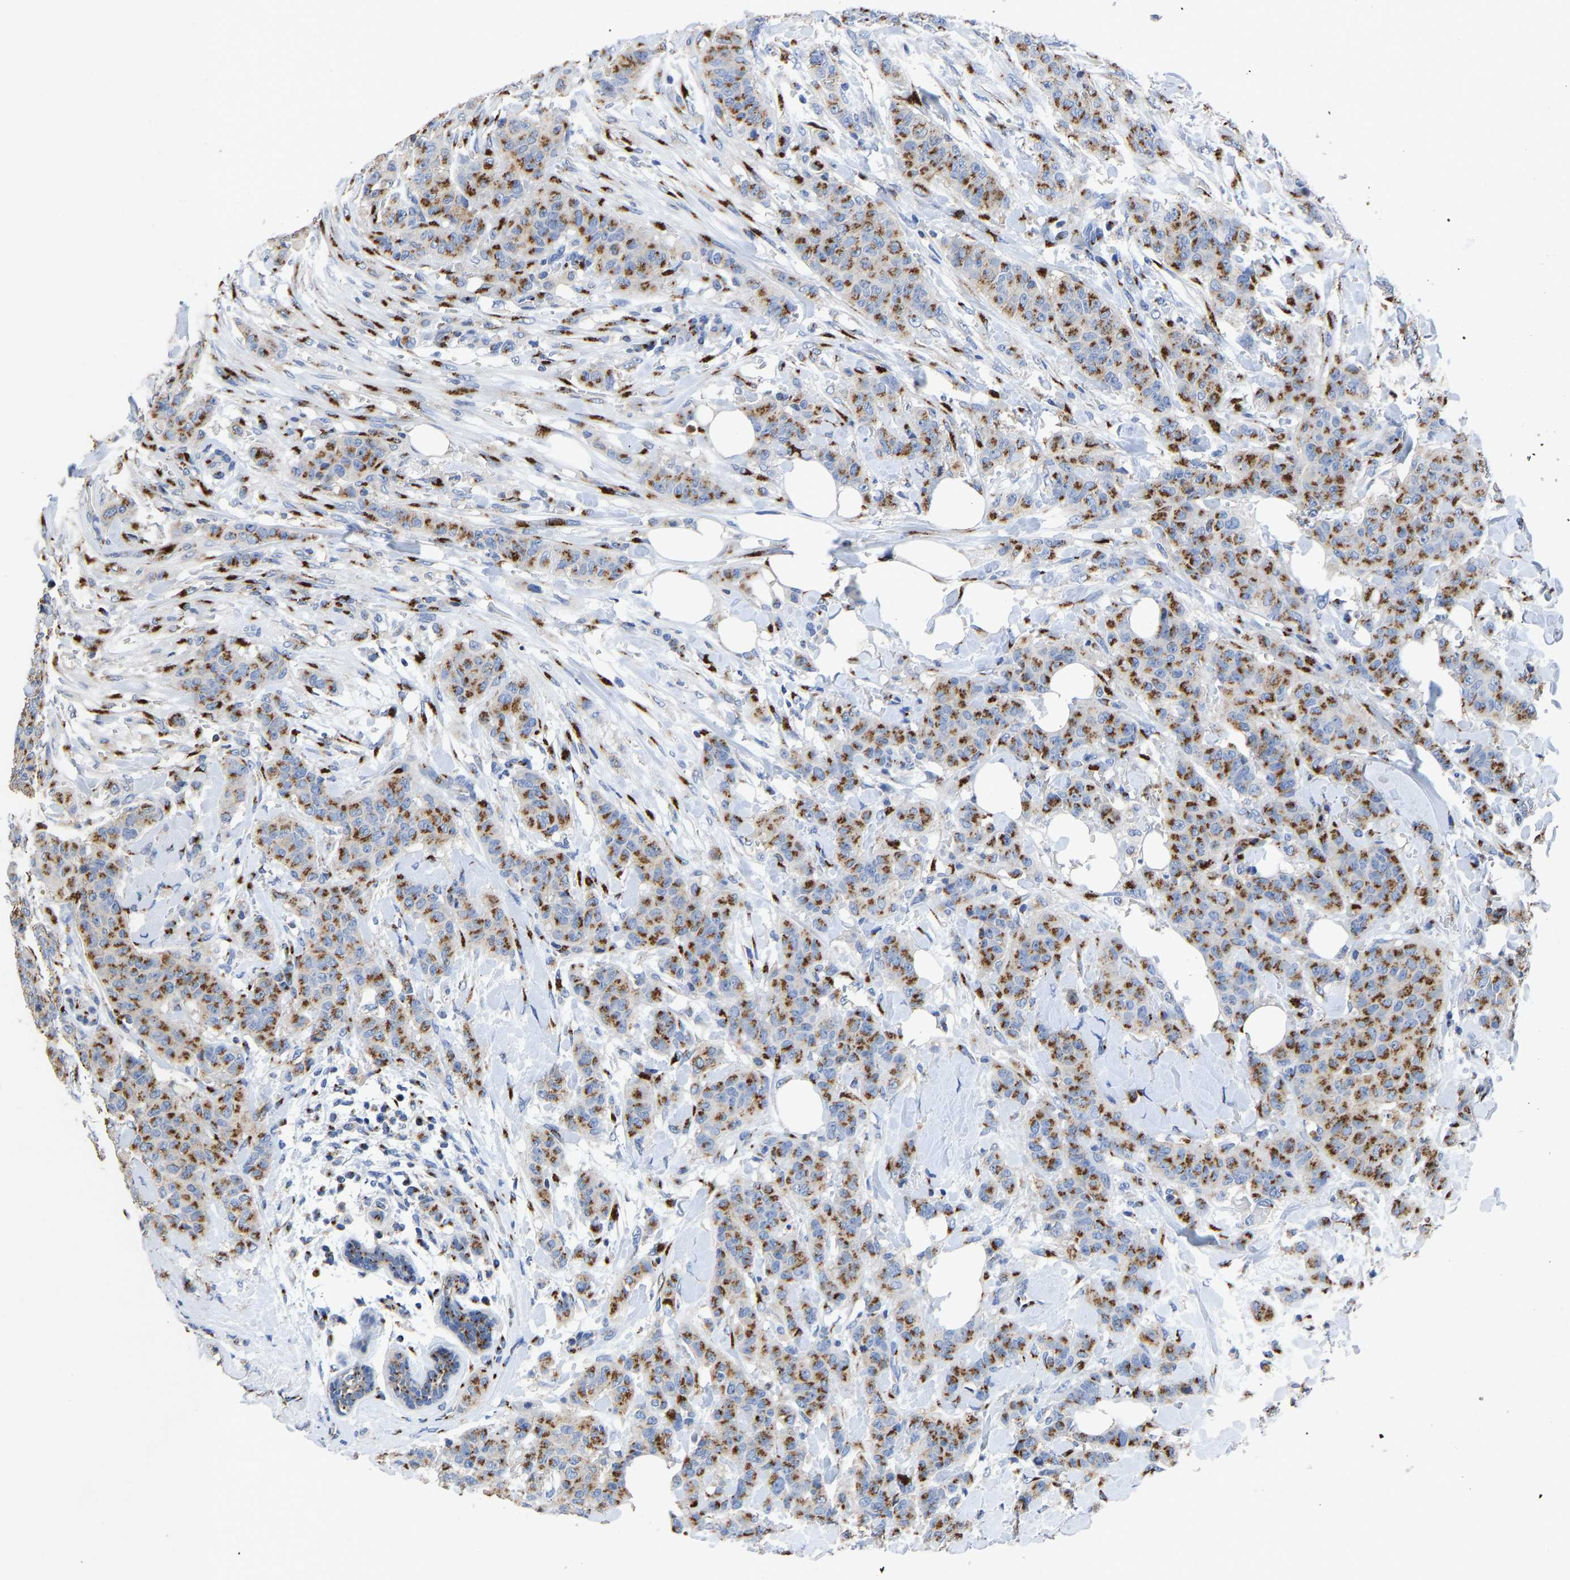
{"staining": {"intensity": "moderate", "quantity": ">75%", "location": "cytoplasmic/membranous"}, "tissue": "breast cancer", "cell_type": "Tumor cells", "image_type": "cancer", "snomed": [{"axis": "morphology", "description": "Normal tissue, NOS"}, {"axis": "morphology", "description": "Duct carcinoma"}, {"axis": "topography", "description": "Breast"}], "caption": "About >75% of tumor cells in human breast cancer (infiltrating ductal carcinoma) exhibit moderate cytoplasmic/membranous protein staining as visualized by brown immunohistochemical staining.", "gene": "TMEM87A", "patient": {"sex": "female", "age": 40}}